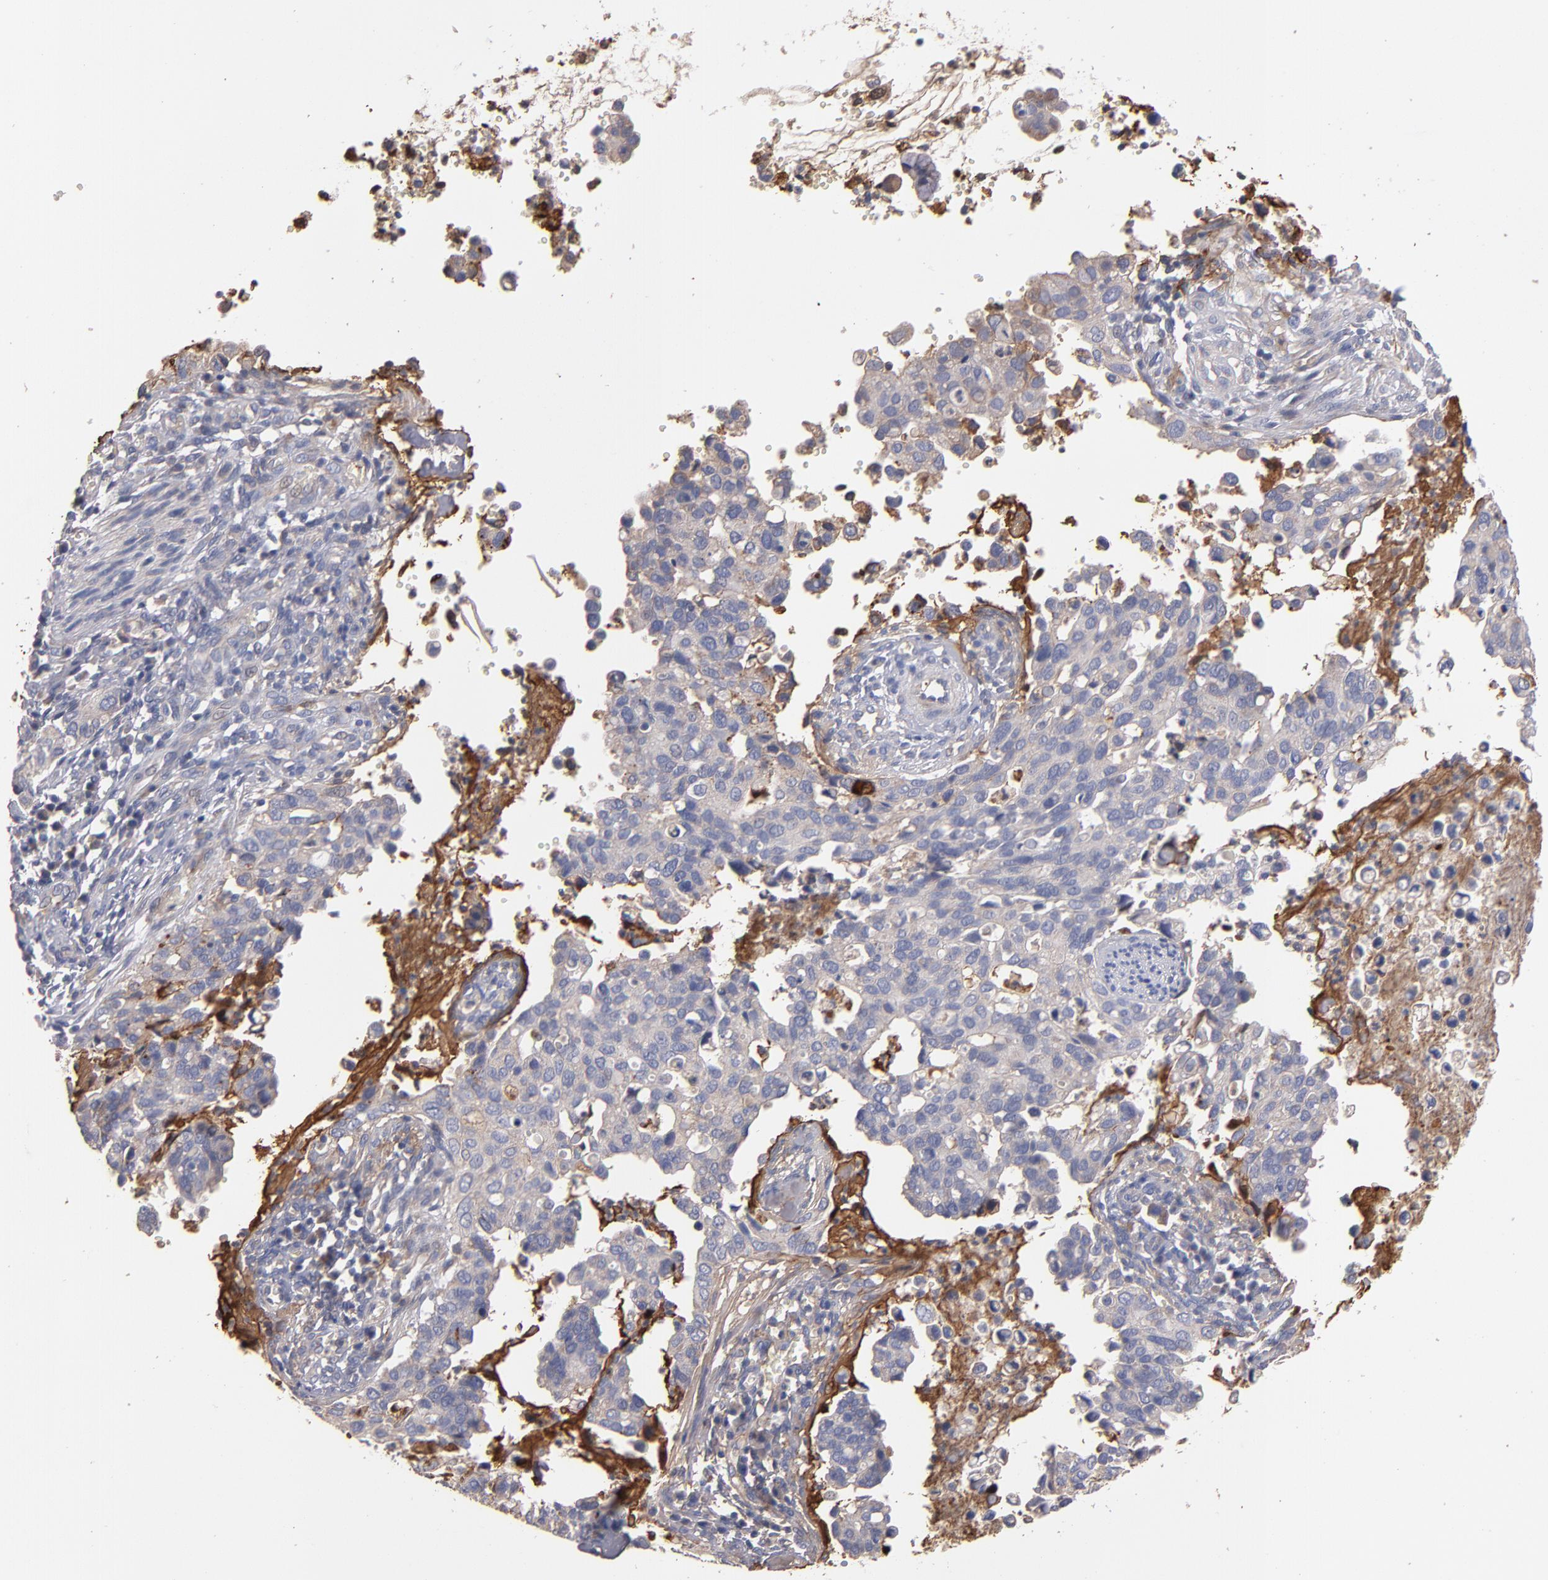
{"staining": {"intensity": "weak", "quantity": "25%-75%", "location": "cytoplasmic/membranous"}, "tissue": "cervical cancer", "cell_type": "Tumor cells", "image_type": "cancer", "snomed": [{"axis": "morphology", "description": "Normal tissue, NOS"}, {"axis": "morphology", "description": "Squamous cell carcinoma, NOS"}, {"axis": "topography", "description": "Cervix"}], "caption": "A brown stain highlights weak cytoplasmic/membranous expression of a protein in cervical cancer tumor cells.", "gene": "DACT1", "patient": {"sex": "female", "age": 45}}